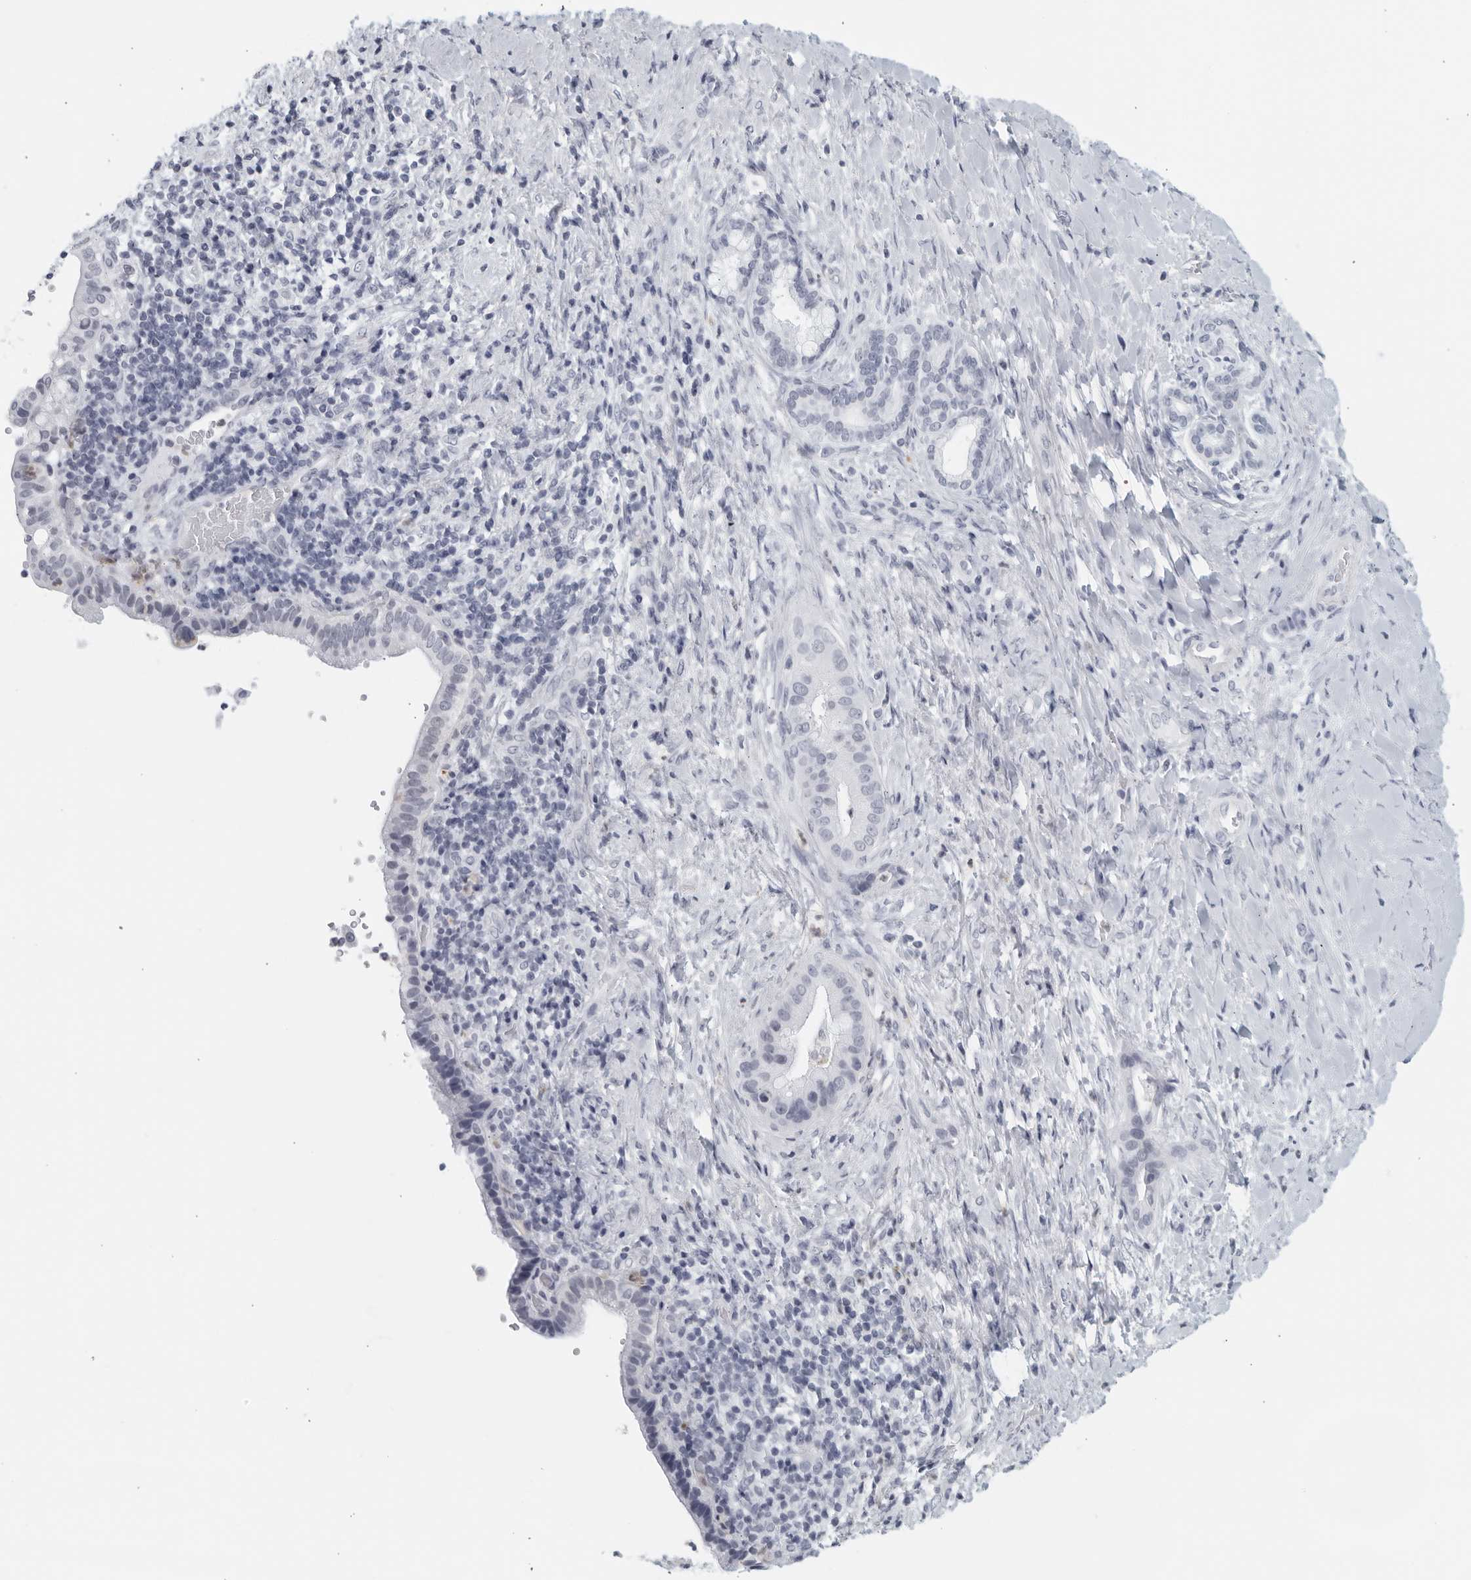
{"staining": {"intensity": "negative", "quantity": "none", "location": "none"}, "tissue": "liver cancer", "cell_type": "Tumor cells", "image_type": "cancer", "snomed": [{"axis": "morphology", "description": "Cholangiocarcinoma"}, {"axis": "topography", "description": "Liver"}], "caption": "IHC of liver cholangiocarcinoma displays no expression in tumor cells. (Immunohistochemistry (ihc), brightfield microscopy, high magnification).", "gene": "KLK7", "patient": {"sex": "female", "age": 54}}